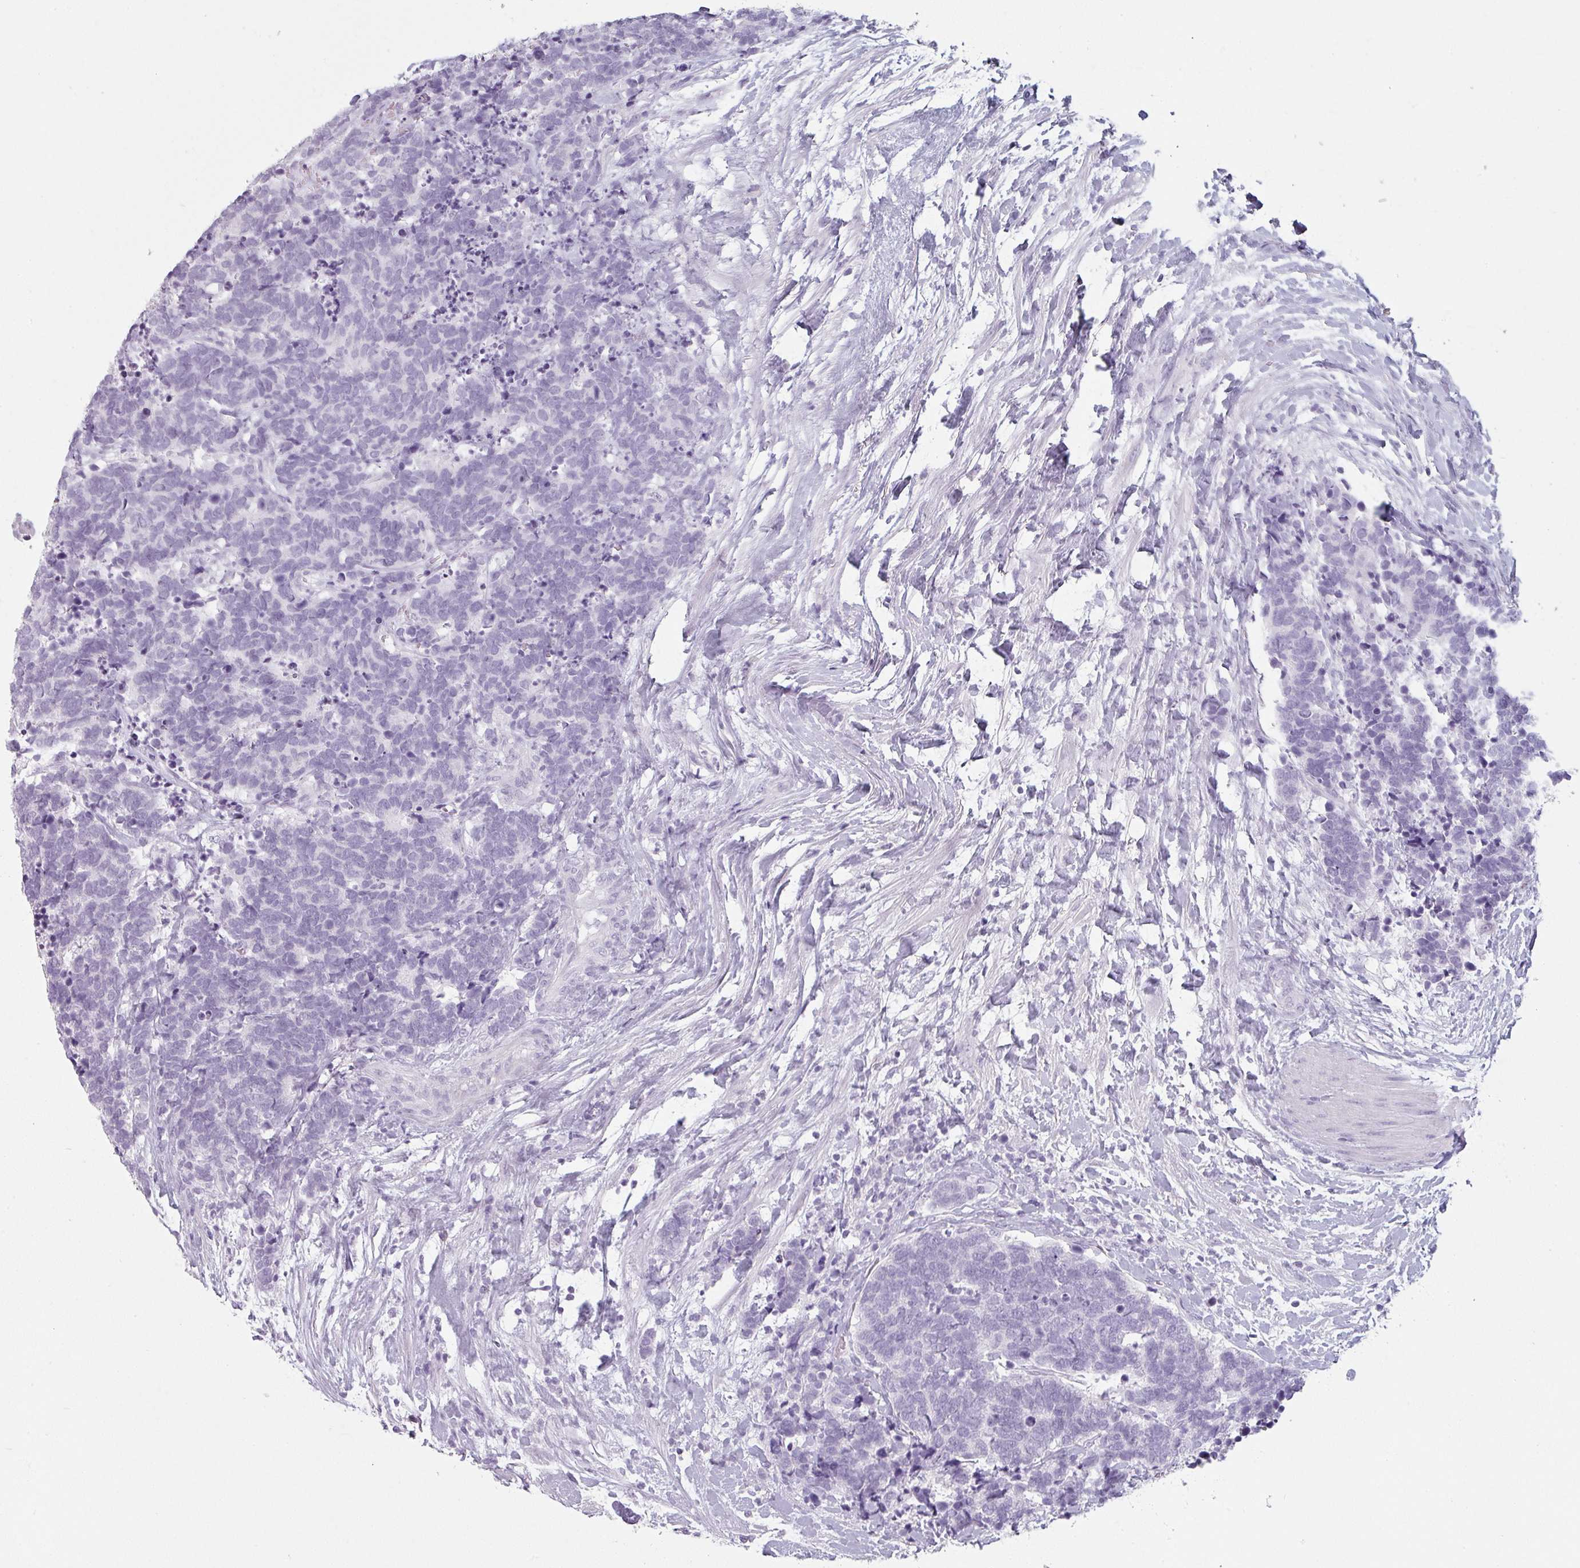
{"staining": {"intensity": "negative", "quantity": "none", "location": "none"}, "tissue": "carcinoid", "cell_type": "Tumor cells", "image_type": "cancer", "snomed": [{"axis": "morphology", "description": "Carcinoma, NOS"}, {"axis": "morphology", "description": "Carcinoid, malignant, NOS"}, {"axis": "topography", "description": "Prostate"}], "caption": "Tumor cells show no significant staining in carcinoid.", "gene": "SFTPA1", "patient": {"sex": "male", "age": 57}}